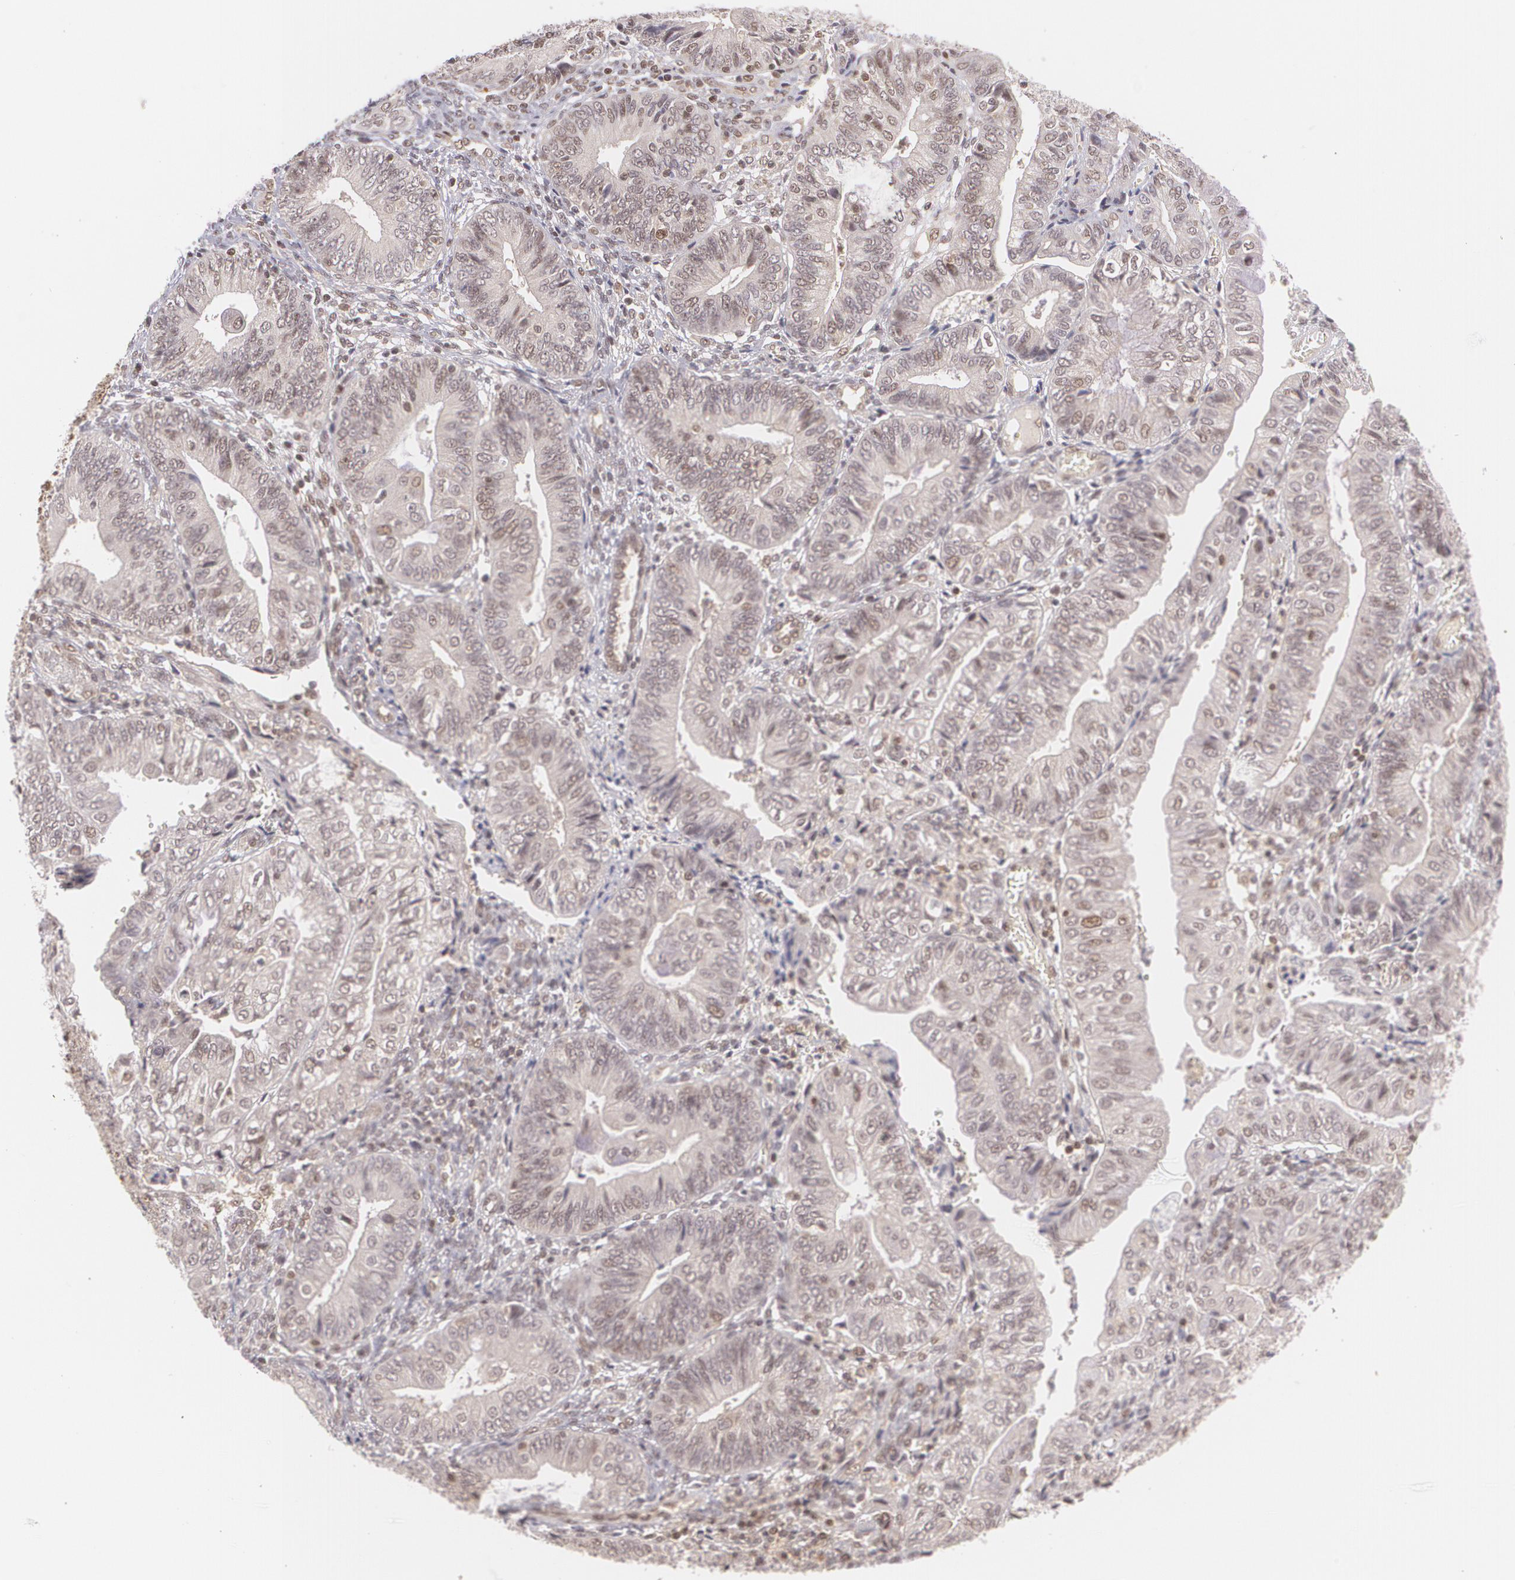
{"staining": {"intensity": "moderate", "quantity": "<25%", "location": "nuclear"}, "tissue": "endometrial cancer", "cell_type": "Tumor cells", "image_type": "cancer", "snomed": [{"axis": "morphology", "description": "Adenocarcinoma, NOS"}, {"axis": "topography", "description": "Endometrium"}], "caption": "A high-resolution image shows IHC staining of endometrial cancer, which reveals moderate nuclear positivity in about <25% of tumor cells.", "gene": "CUL2", "patient": {"sex": "female", "age": 55}}